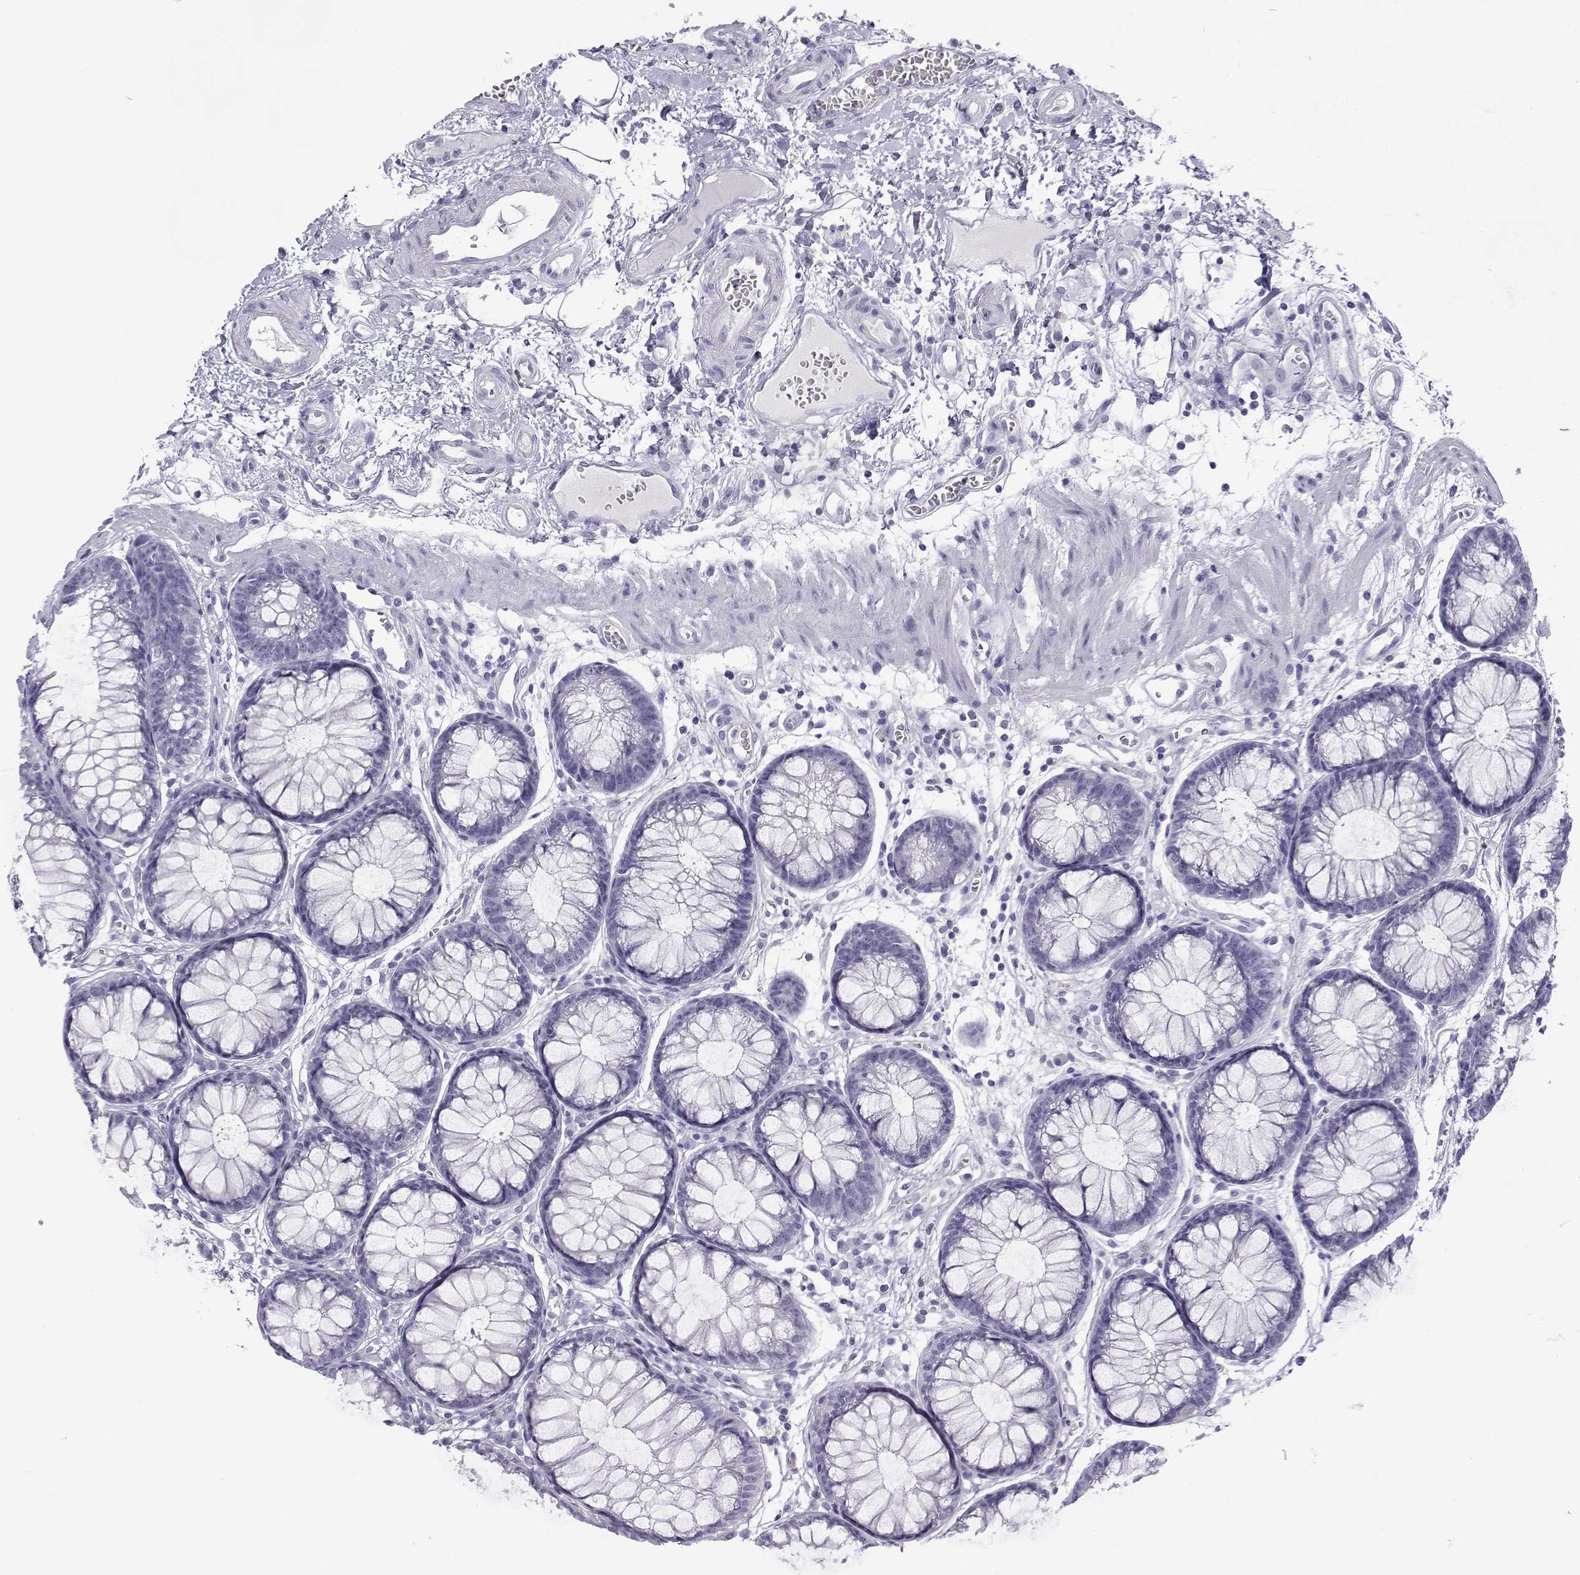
{"staining": {"intensity": "negative", "quantity": "none", "location": "none"}, "tissue": "colon", "cell_type": "Endothelial cells", "image_type": "normal", "snomed": [{"axis": "morphology", "description": "Normal tissue, NOS"}, {"axis": "morphology", "description": "Adenocarcinoma, NOS"}, {"axis": "topography", "description": "Colon"}], "caption": "High magnification brightfield microscopy of unremarkable colon stained with DAB (brown) and counterstained with hematoxylin (blue): endothelial cells show no significant staining.", "gene": "ACTL7A", "patient": {"sex": "male", "age": 65}}